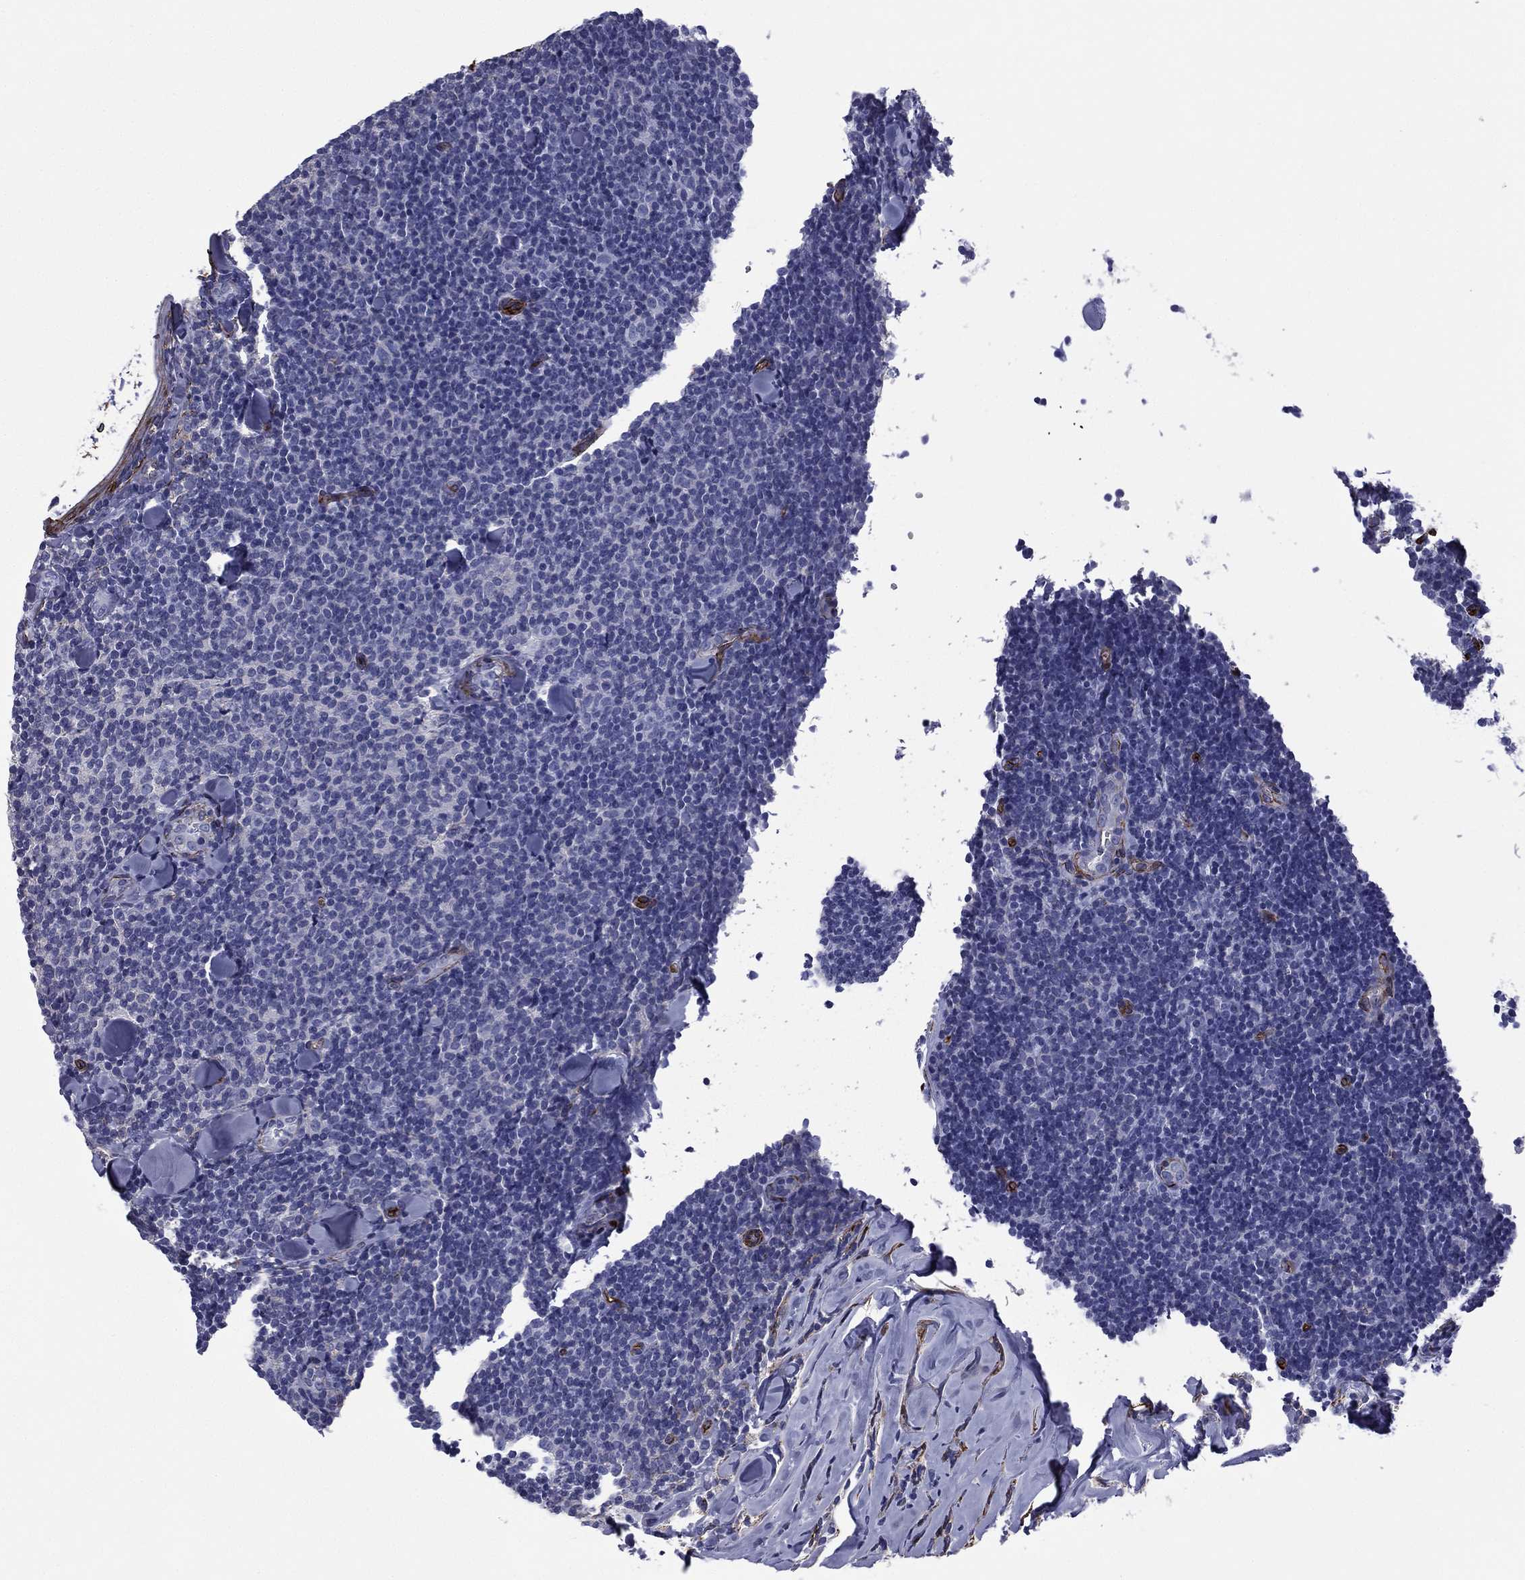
{"staining": {"intensity": "negative", "quantity": "none", "location": "none"}, "tissue": "lymphoma", "cell_type": "Tumor cells", "image_type": "cancer", "snomed": [{"axis": "morphology", "description": "Malignant lymphoma, non-Hodgkin's type, Low grade"}, {"axis": "topography", "description": "Lymph node"}], "caption": "The histopathology image demonstrates no significant expression in tumor cells of low-grade malignant lymphoma, non-Hodgkin's type.", "gene": "CAVIN3", "patient": {"sex": "female", "age": 56}}